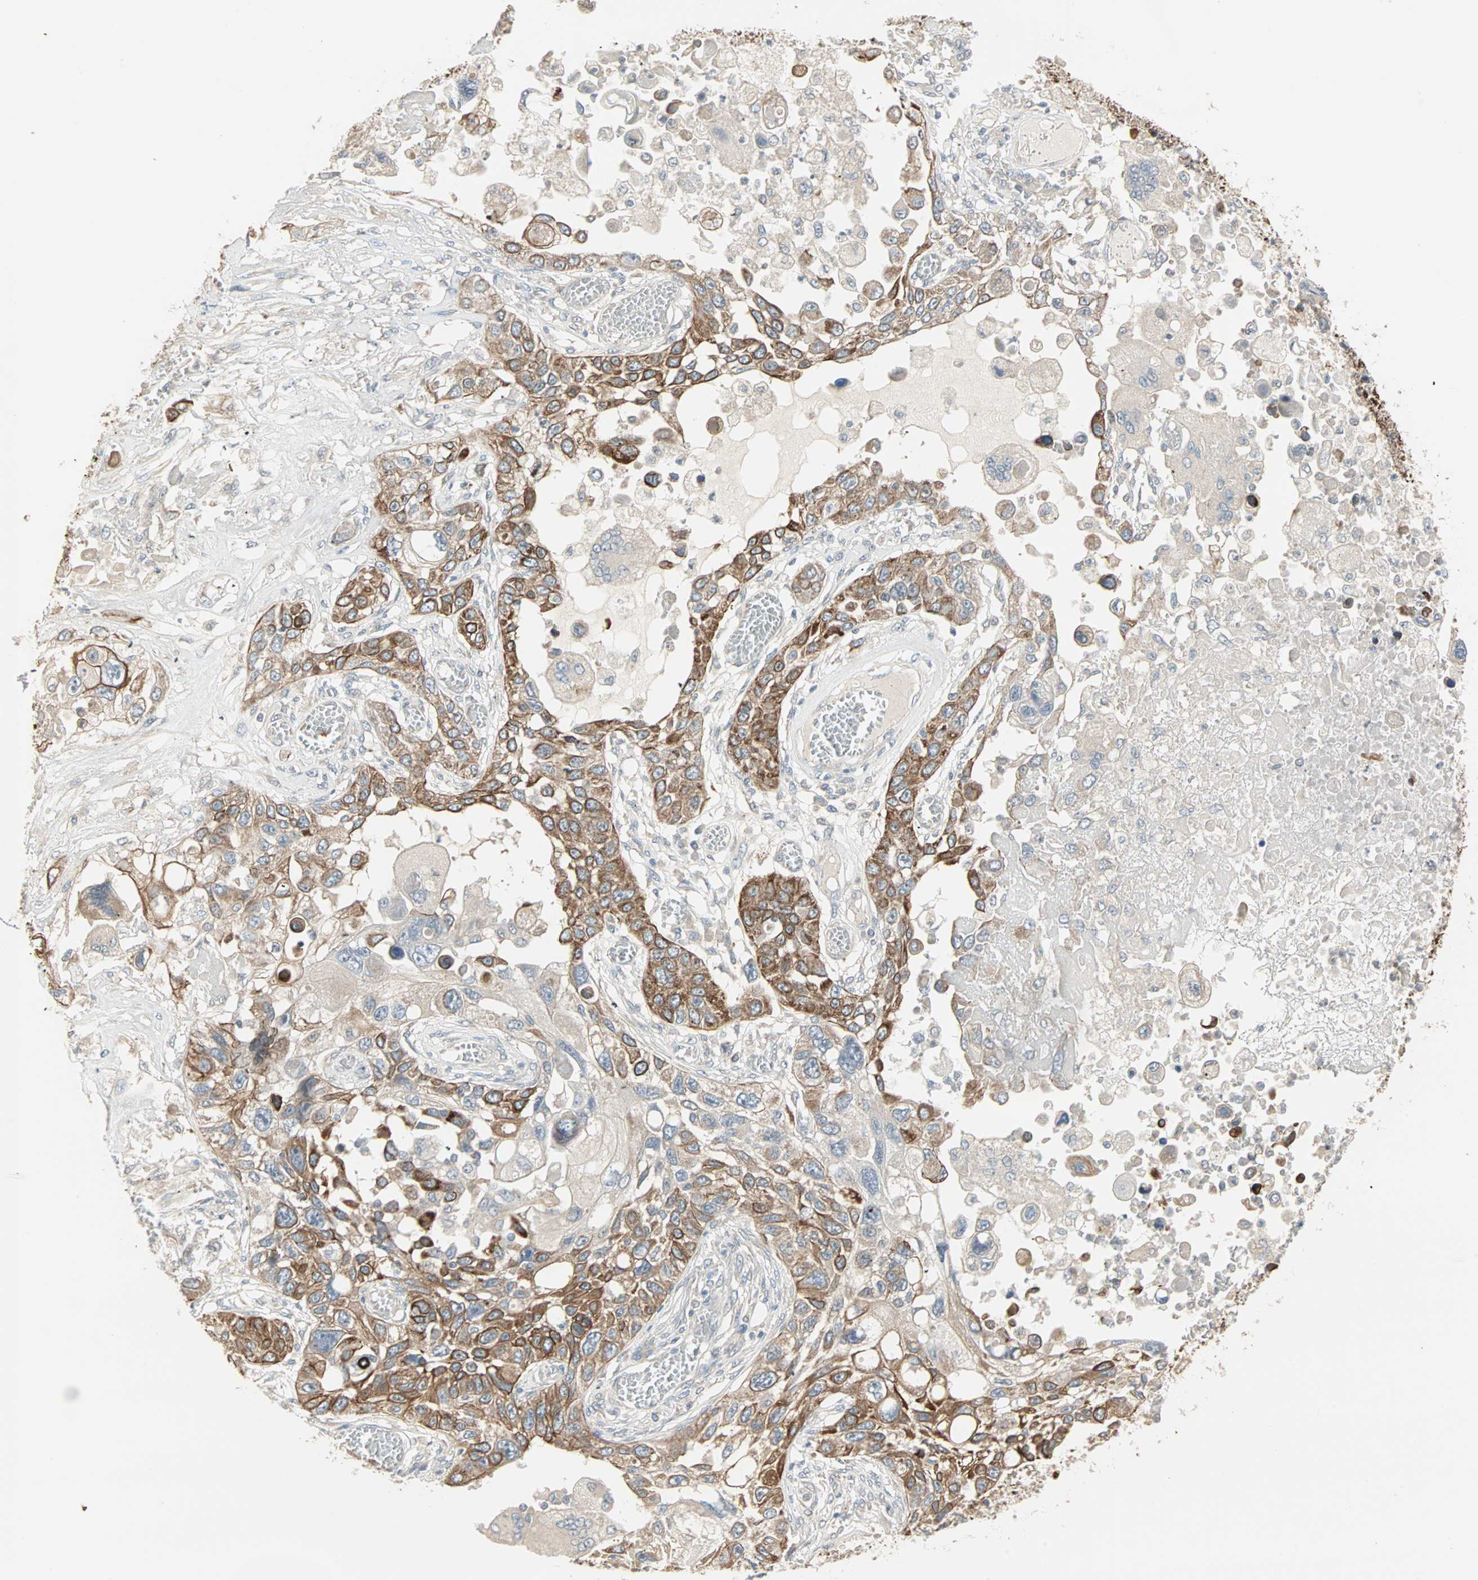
{"staining": {"intensity": "strong", "quantity": ">75%", "location": "cytoplasmic/membranous"}, "tissue": "lung cancer", "cell_type": "Tumor cells", "image_type": "cancer", "snomed": [{"axis": "morphology", "description": "Squamous cell carcinoma, NOS"}, {"axis": "topography", "description": "Lung"}], "caption": "An image of squamous cell carcinoma (lung) stained for a protein demonstrates strong cytoplasmic/membranous brown staining in tumor cells. (brown staining indicates protein expression, while blue staining denotes nuclei).", "gene": "ZFP36", "patient": {"sex": "male", "age": 71}}